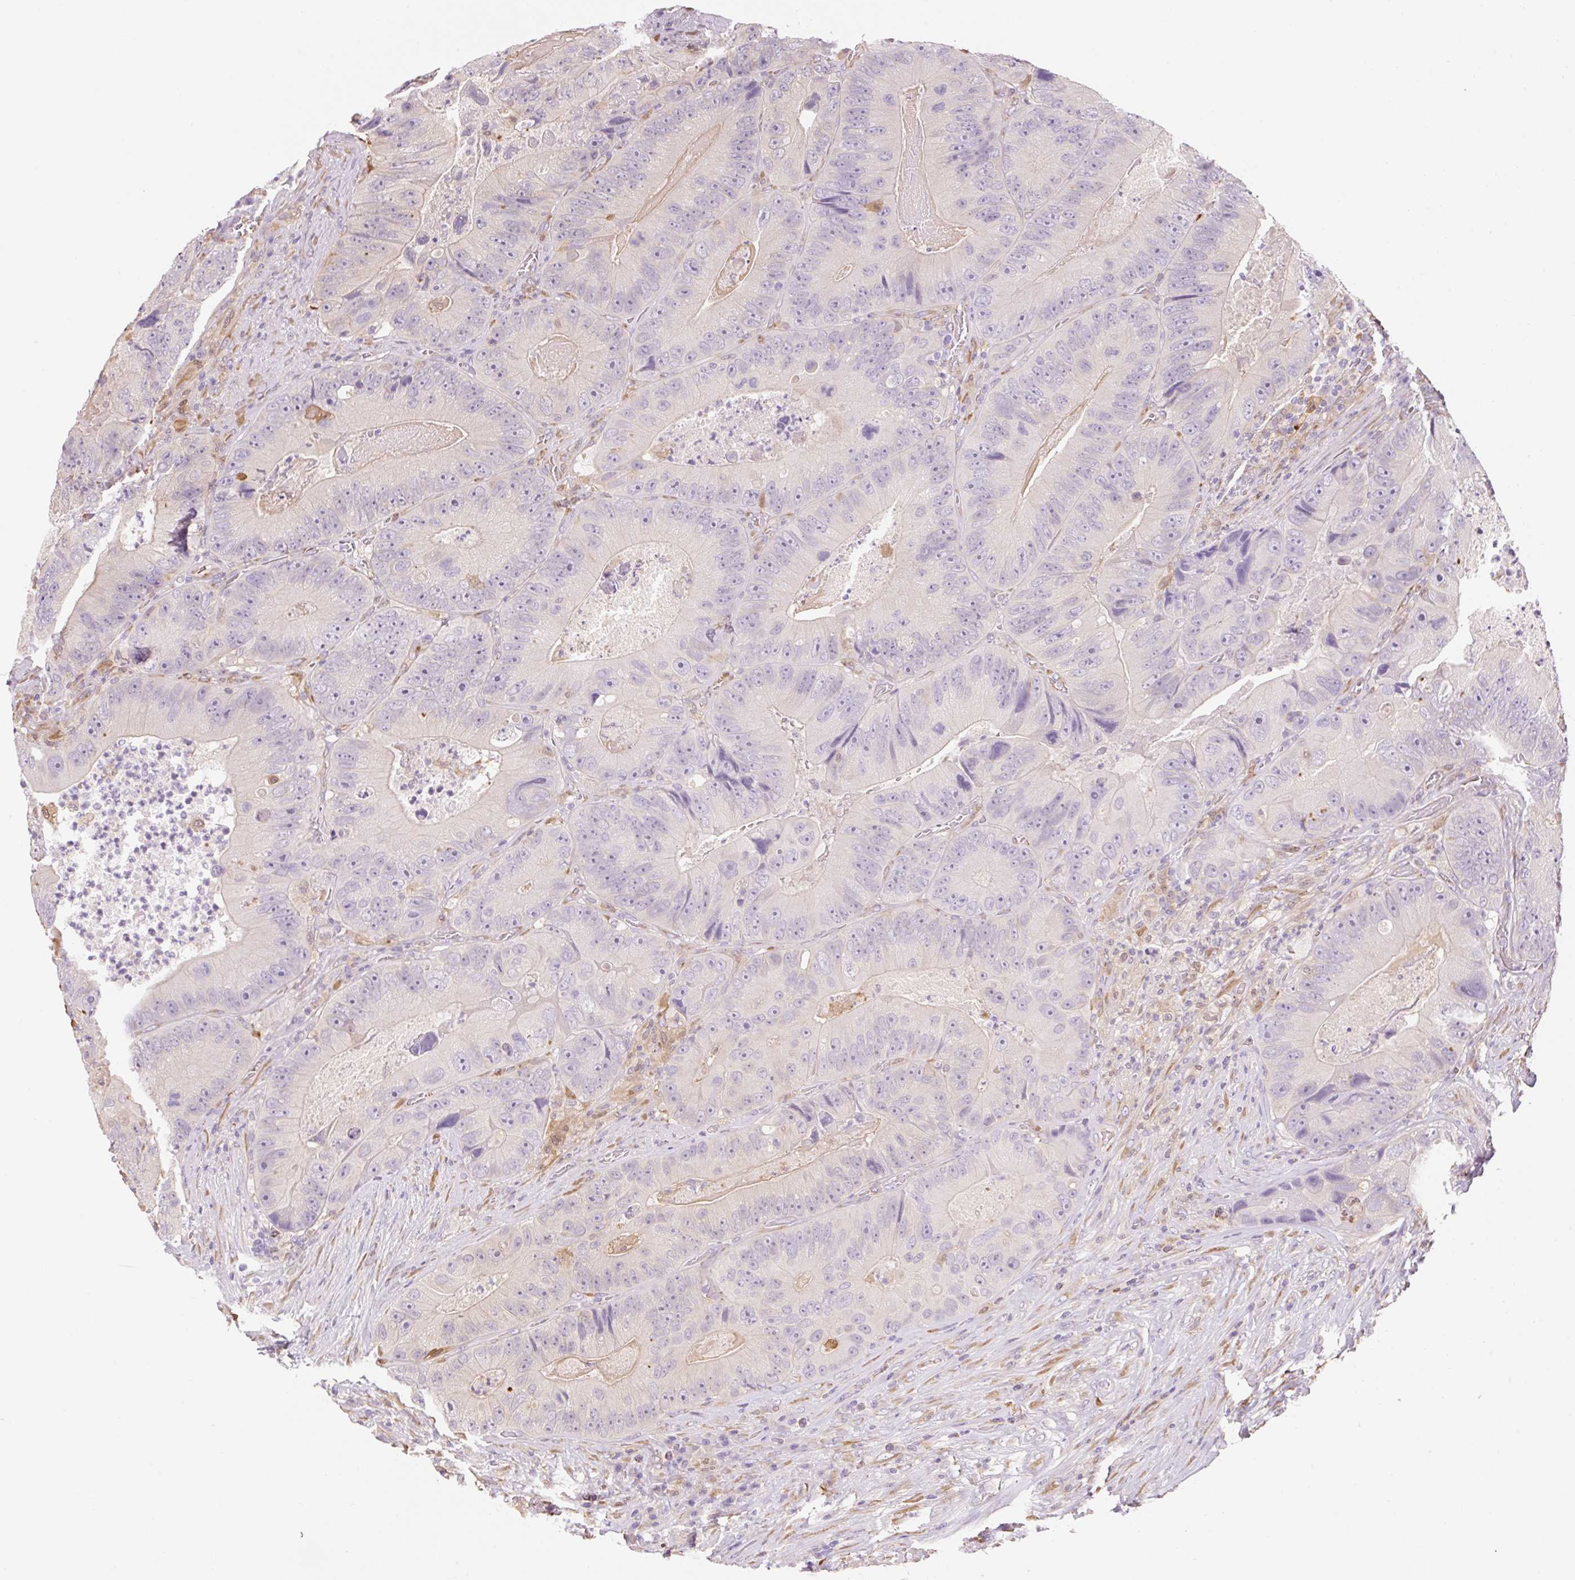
{"staining": {"intensity": "negative", "quantity": "none", "location": "none"}, "tissue": "colorectal cancer", "cell_type": "Tumor cells", "image_type": "cancer", "snomed": [{"axis": "morphology", "description": "Adenocarcinoma, NOS"}, {"axis": "topography", "description": "Colon"}], "caption": "High magnification brightfield microscopy of colorectal cancer (adenocarcinoma) stained with DAB (3,3'-diaminobenzidine) (brown) and counterstained with hematoxylin (blue): tumor cells show no significant expression.", "gene": "FABP5", "patient": {"sex": "female", "age": 86}}